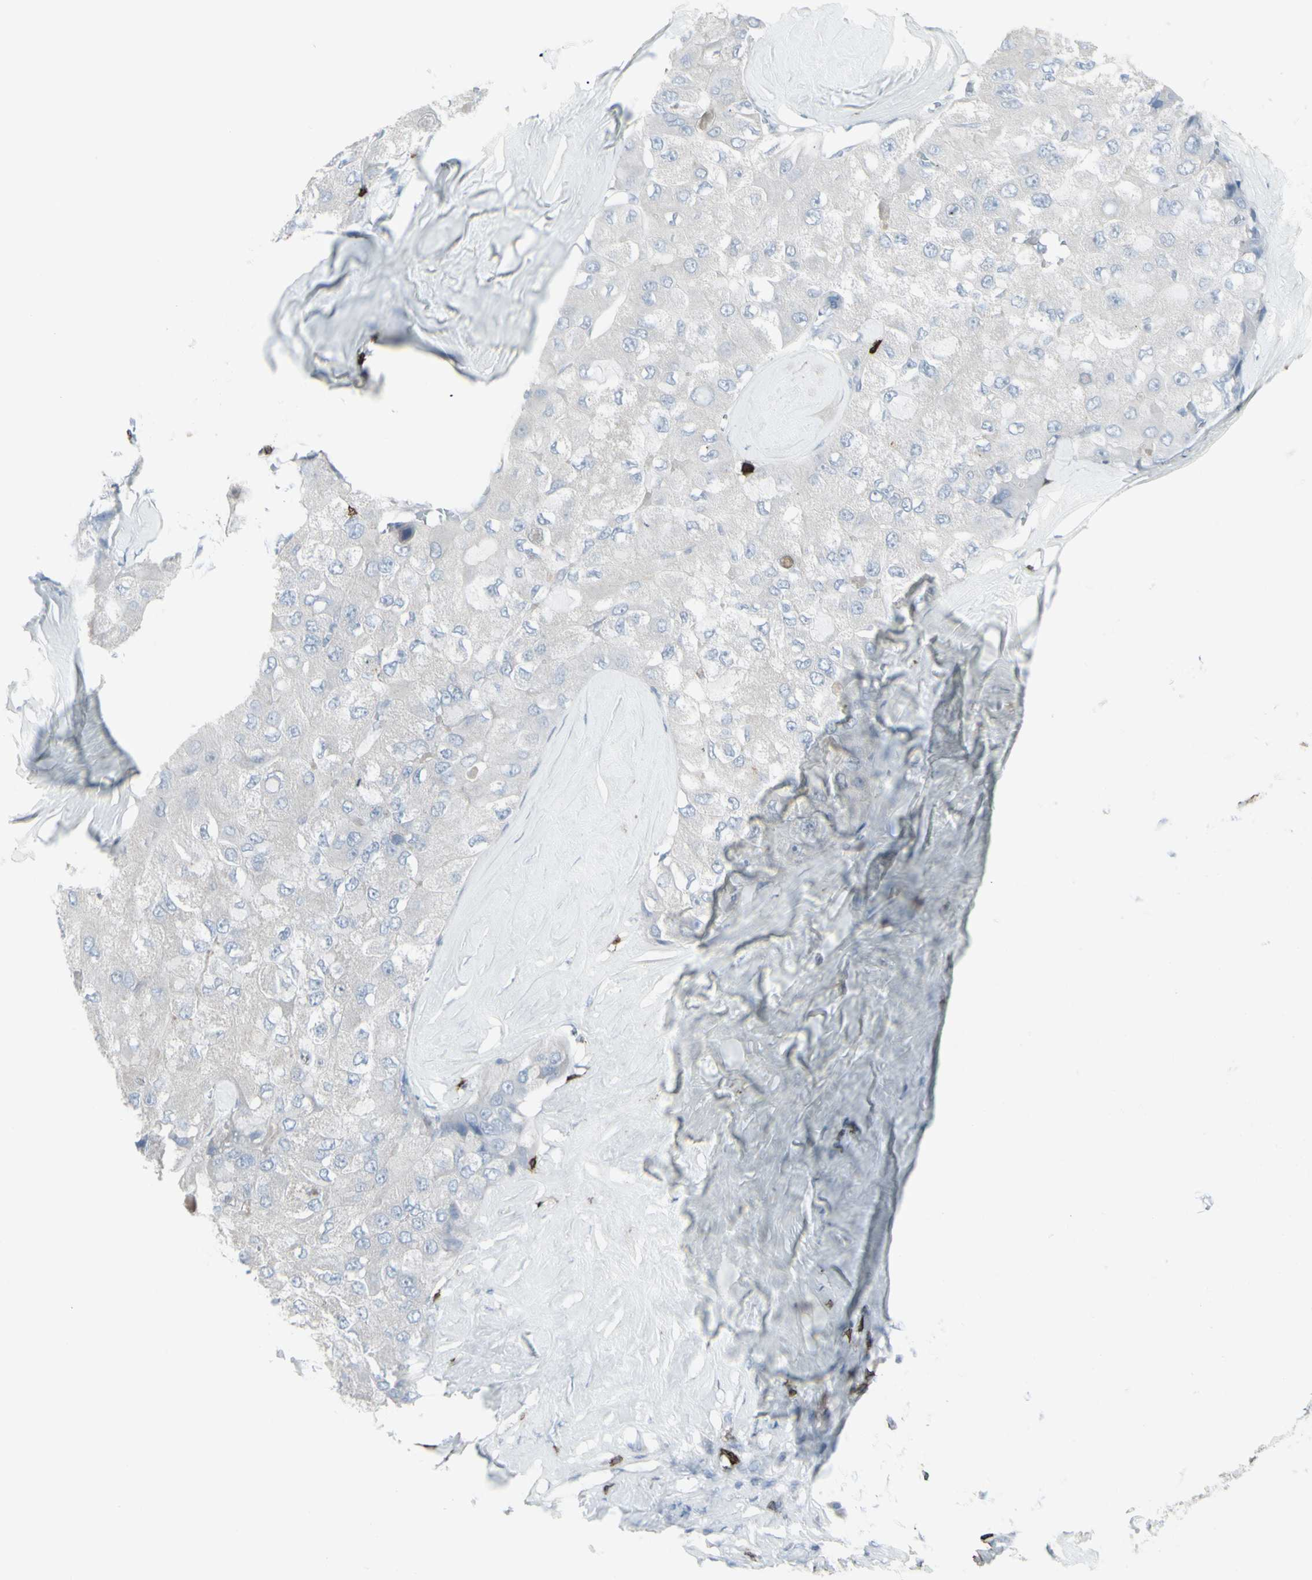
{"staining": {"intensity": "negative", "quantity": "none", "location": "none"}, "tissue": "liver cancer", "cell_type": "Tumor cells", "image_type": "cancer", "snomed": [{"axis": "morphology", "description": "Carcinoma, Hepatocellular, NOS"}, {"axis": "topography", "description": "Liver"}], "caption": "An immunohistochemistry micrograph of liver cancer (hepatocellular carcinoma) is shown. There is no staining in tumor cells of liver cancer (hepatocellular carcinoma).", "gene": "CD247", "patient": {"sex": "male", "age": 80}}